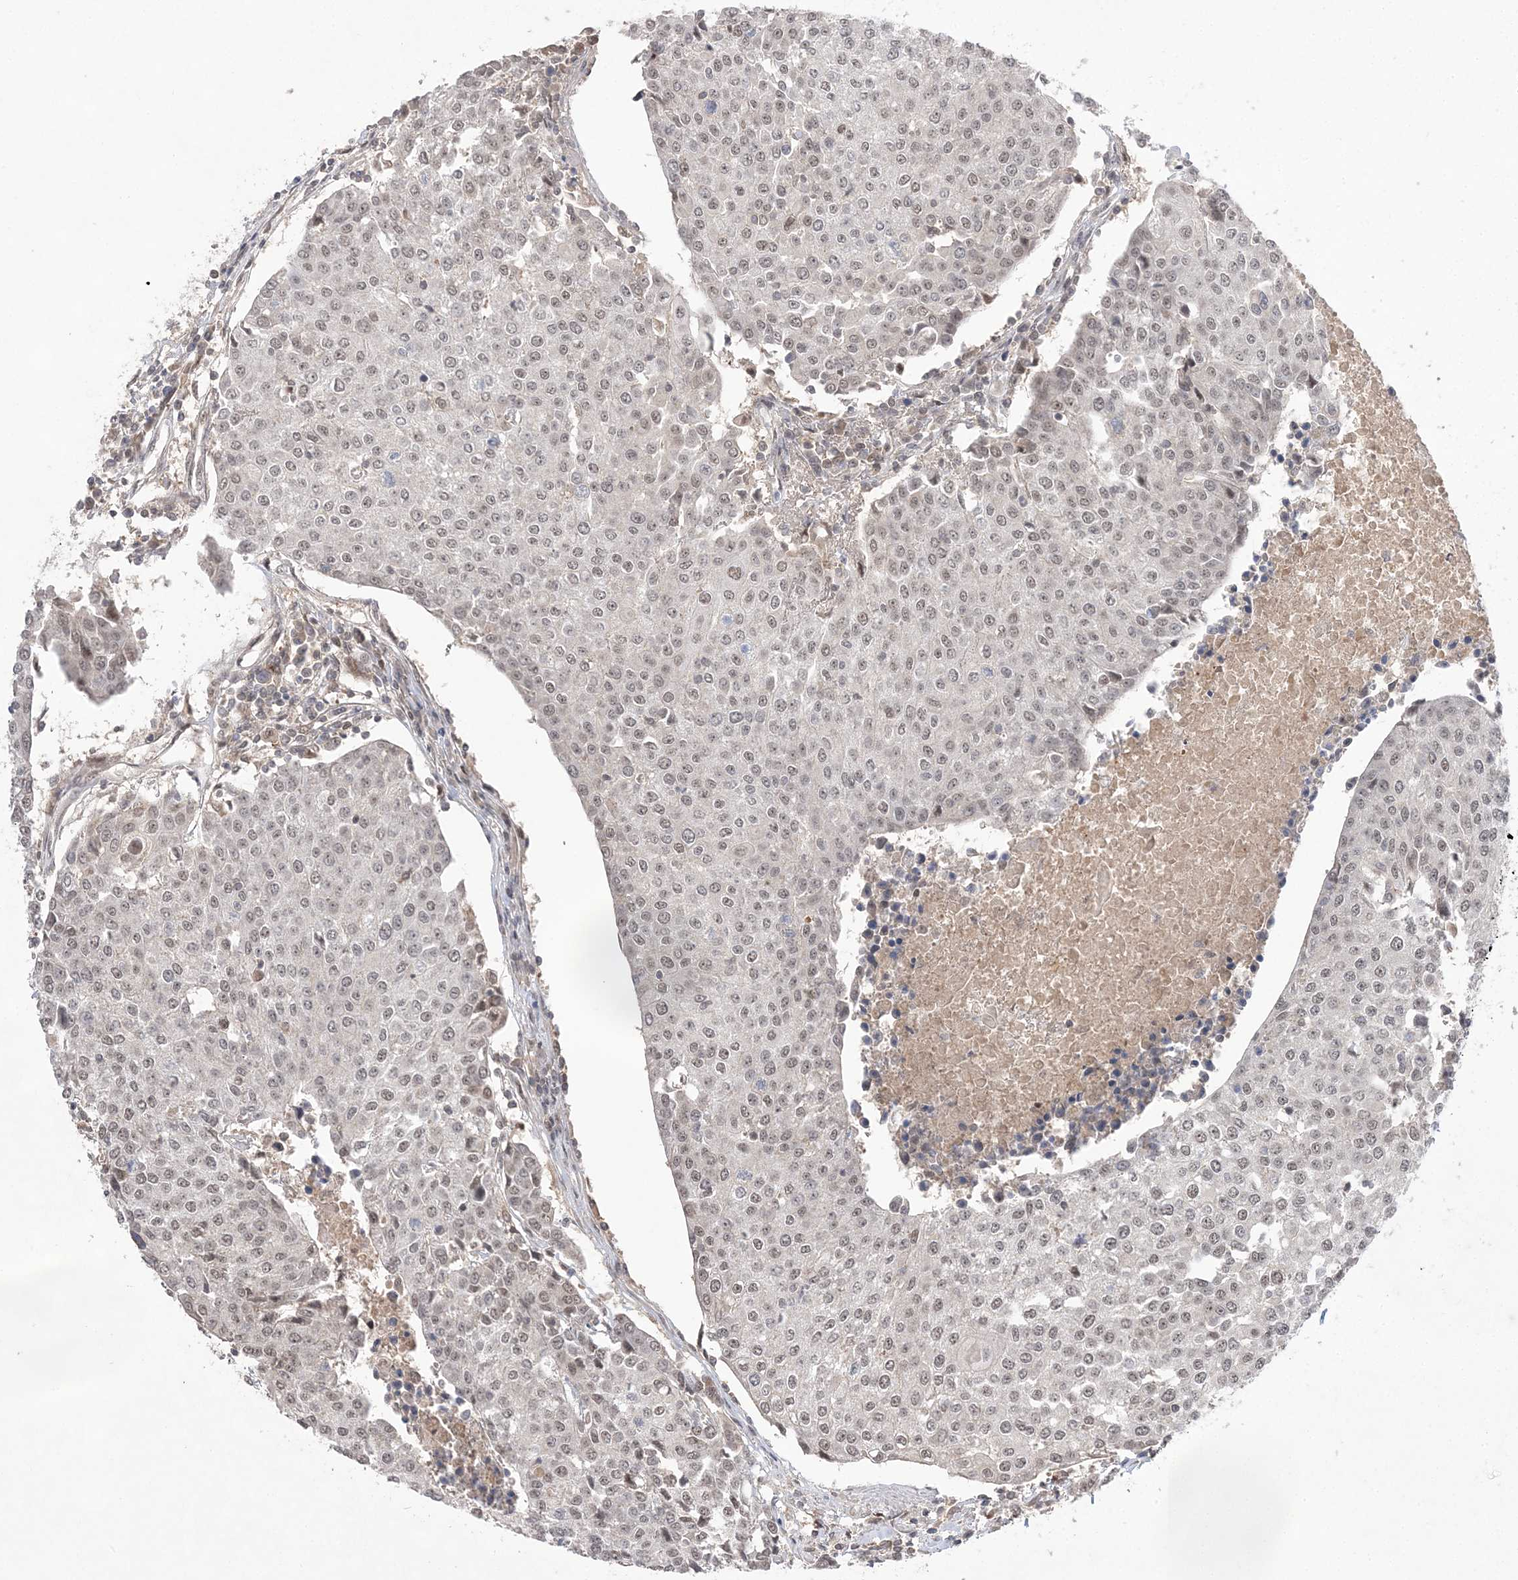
{"staining": {"intensity": "weak", "quantity": "25%-75%", "location": "nuclear"}, "tissue": "urothelial cancer", "cell_type": "Tumor cells", "image_type": "cancer", "snomed": [{"axis": "morphology", "description": "Urothelial carcinoma, High grade"}, {"axis": "topography", "description": "Urinary bladder"}], "caption": "Urothelial carcinoma (high-grade) was stained to show a protein in brown. There is low levels of weak nuclear expression in approximately 25%-75% of tumor cells. (Stains: DAB (3,3'-diaminobenzidine) in brown, nuclei in blue, Microscopy: brightfield microscopy at high magnification).", "gene": "TMEM132B", "patient": {"sex": "female", "age": 85}}